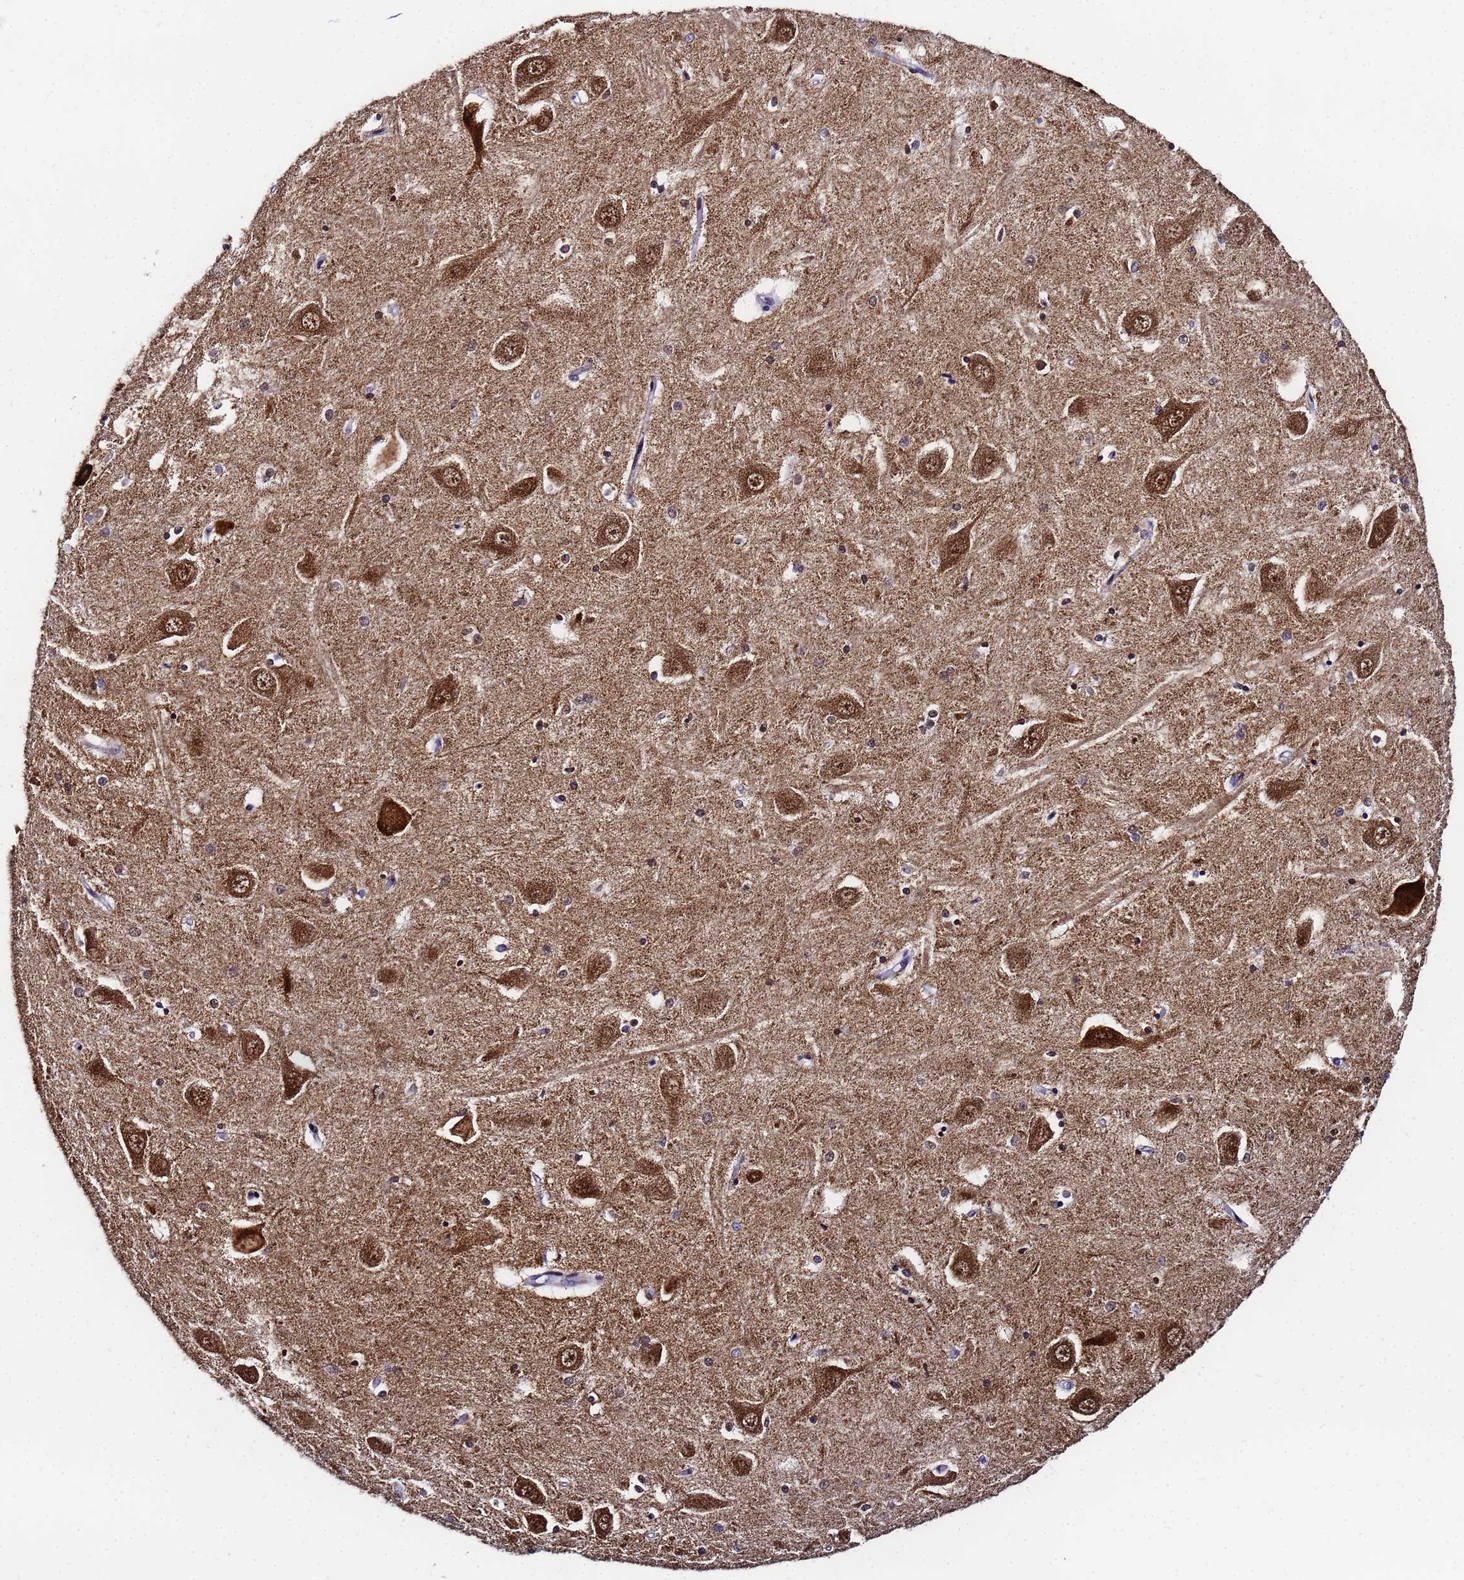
{"staining": {"intensity": "moderate", "quantity": "<25%", "location": "cytoplasmic/membranous,nuclear"}, "tissue": "hippocampus", "cell_type": "Glial cells", "image_type": "normal", "snomed": [{"axis": "morphology", "description": "Normal tissue, NOS"}, {"axis": "topography", "description": "Hippocampus"}], "caption": "A micrograph of human hippocampus stained for a protein demonstrates moderate cytoplasmic/membranous,nuclear brown staining in glial cells. The staining was performed using DAB (3,3'-diaminobenzidine), with brown indicating positive protein expression. Nuclei are stained blue with hematoxylin.", "gene": "CKMT1A", "patient": {"sex": "male", "age": 45}}